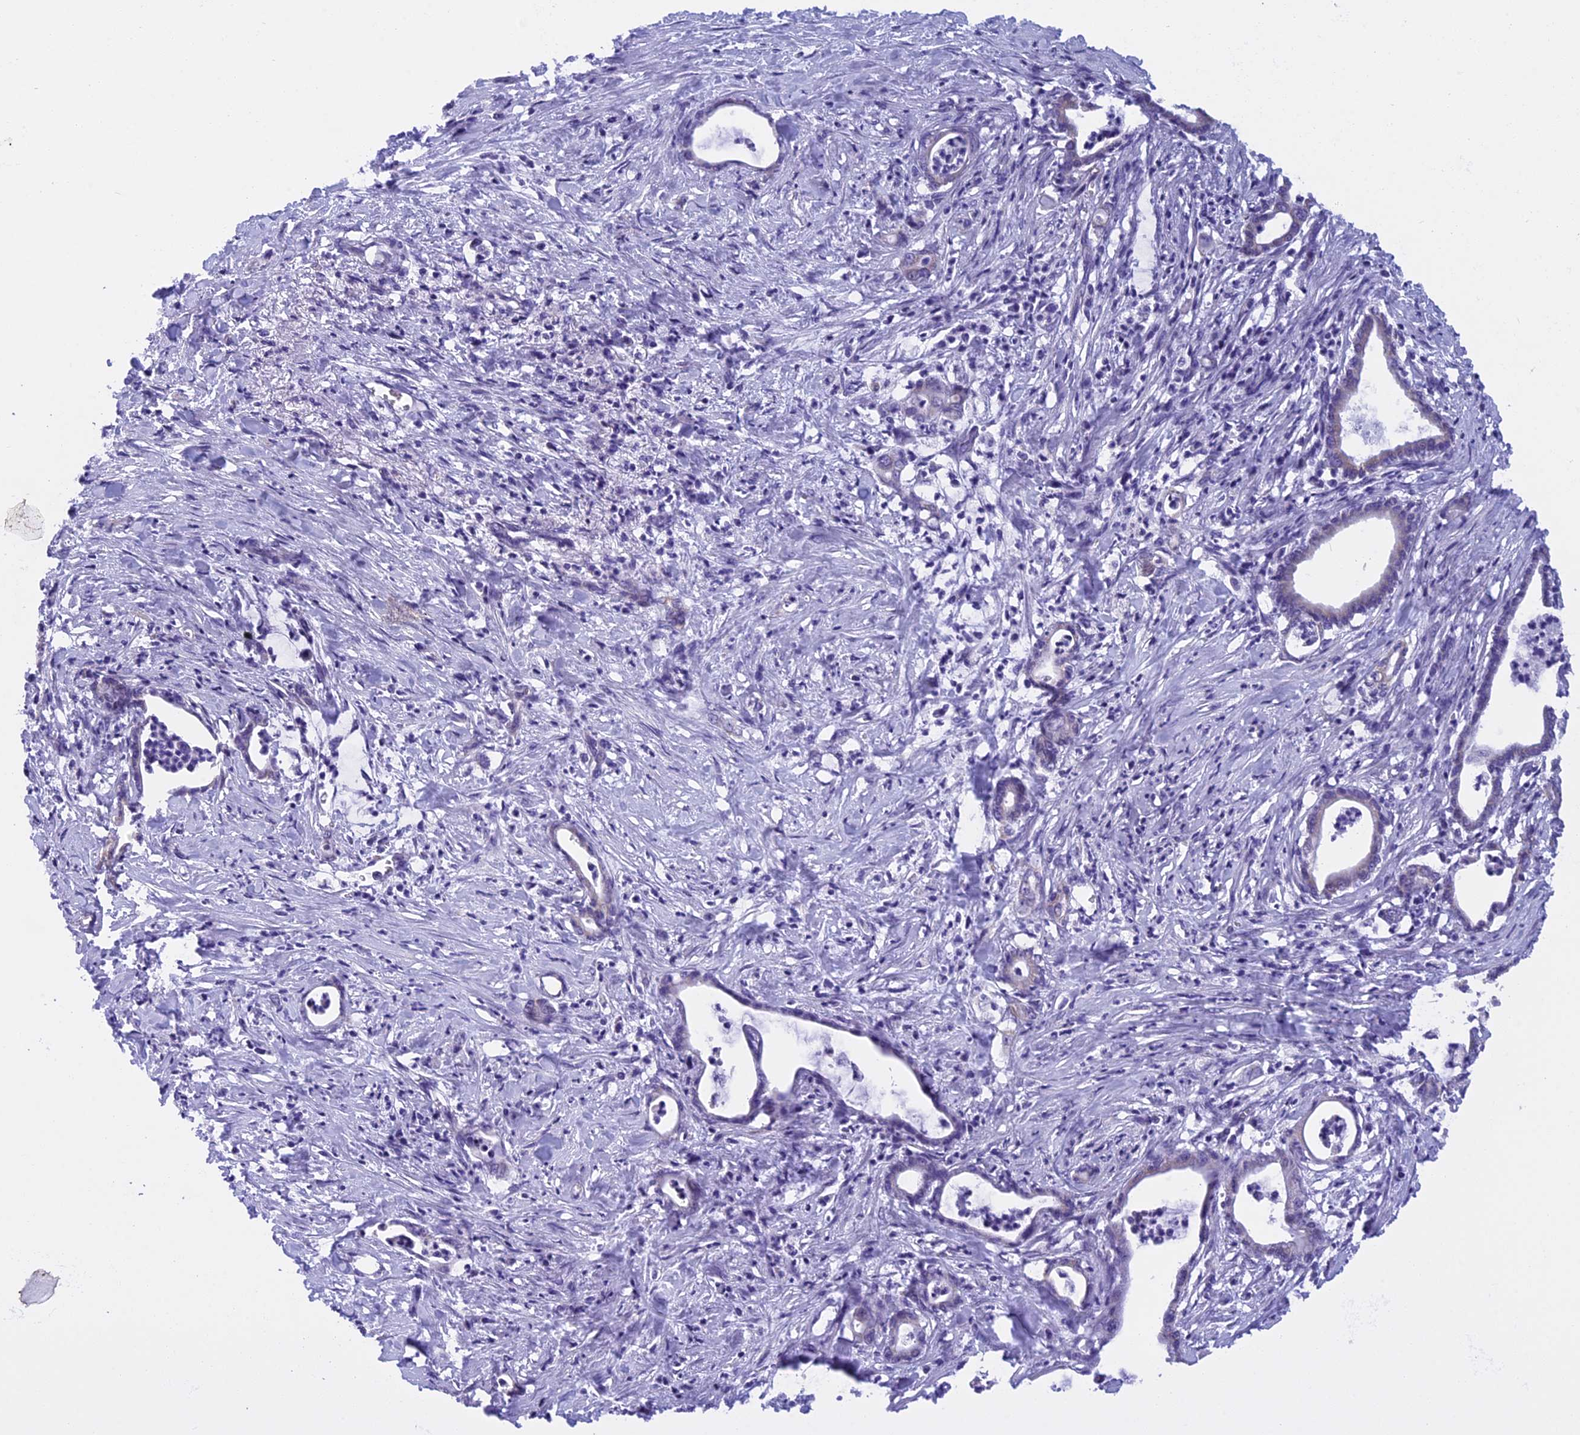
{"staining": {"intensity": "weak", "quantity": "<25%", "location": "cytoplasmic/membranous"}, "tissue": "pancreatic cancer", "cell_type": "Tumor cells", "image_type": "cancer", "snomed": [{"axis": "morphology", "description": "Adenocarcinoma, NOS"}, {"axis": "topography", "description": "Pancreas"}], "caption": "An IHC photomicrograph of pancreatic adenocarcinoma is shown. There is no staining in tumor cells of pancreatic adenocarcinoma.", "gene": "ZNF317", "patient": {"sex": "female", "age": 55}}